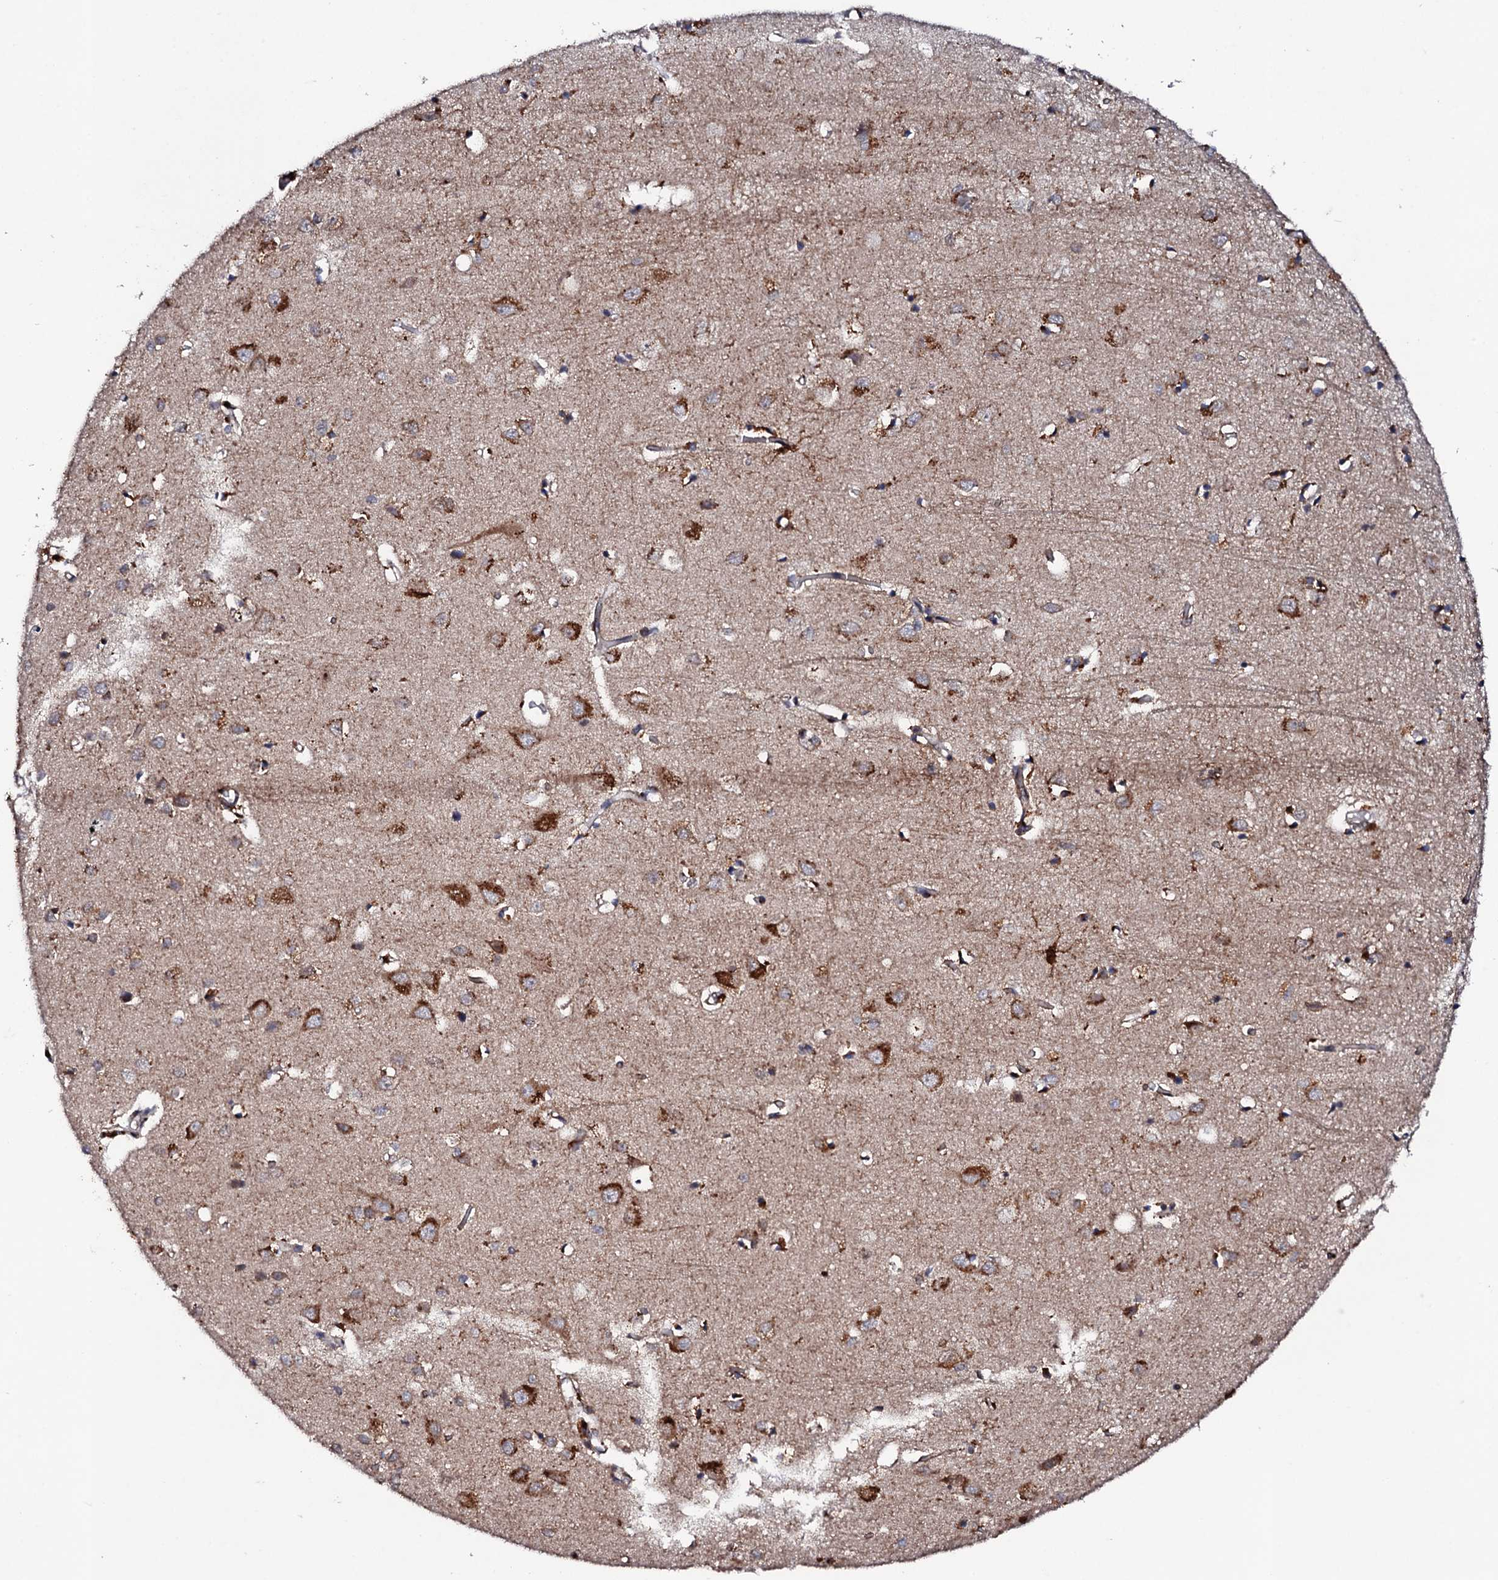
{"staining": {"intensity": "weak", "quantity": "25%-75%", "location": "cytoplasmic/membranous"}, "tissue": "cerebral cortex", "cell_type": "Endothelial cells", "image_type": "normal", "snomed": [{"axis": "morphology", "description": "Normal tissue, NOS"}, {"axis": "topography", "description": "Cerebral cortex"}], "caption": "Cerebral cortex was stained to show a protein in brown. There is low levels of weak cytoplasmic/membranous positivity in approximately 25%-75% of endothelial cells. (DAB = brown stain, brightfield microscopy at high magnification).", "gene": "MTIF3", "patient": {"sex": "female", "age": 64}}